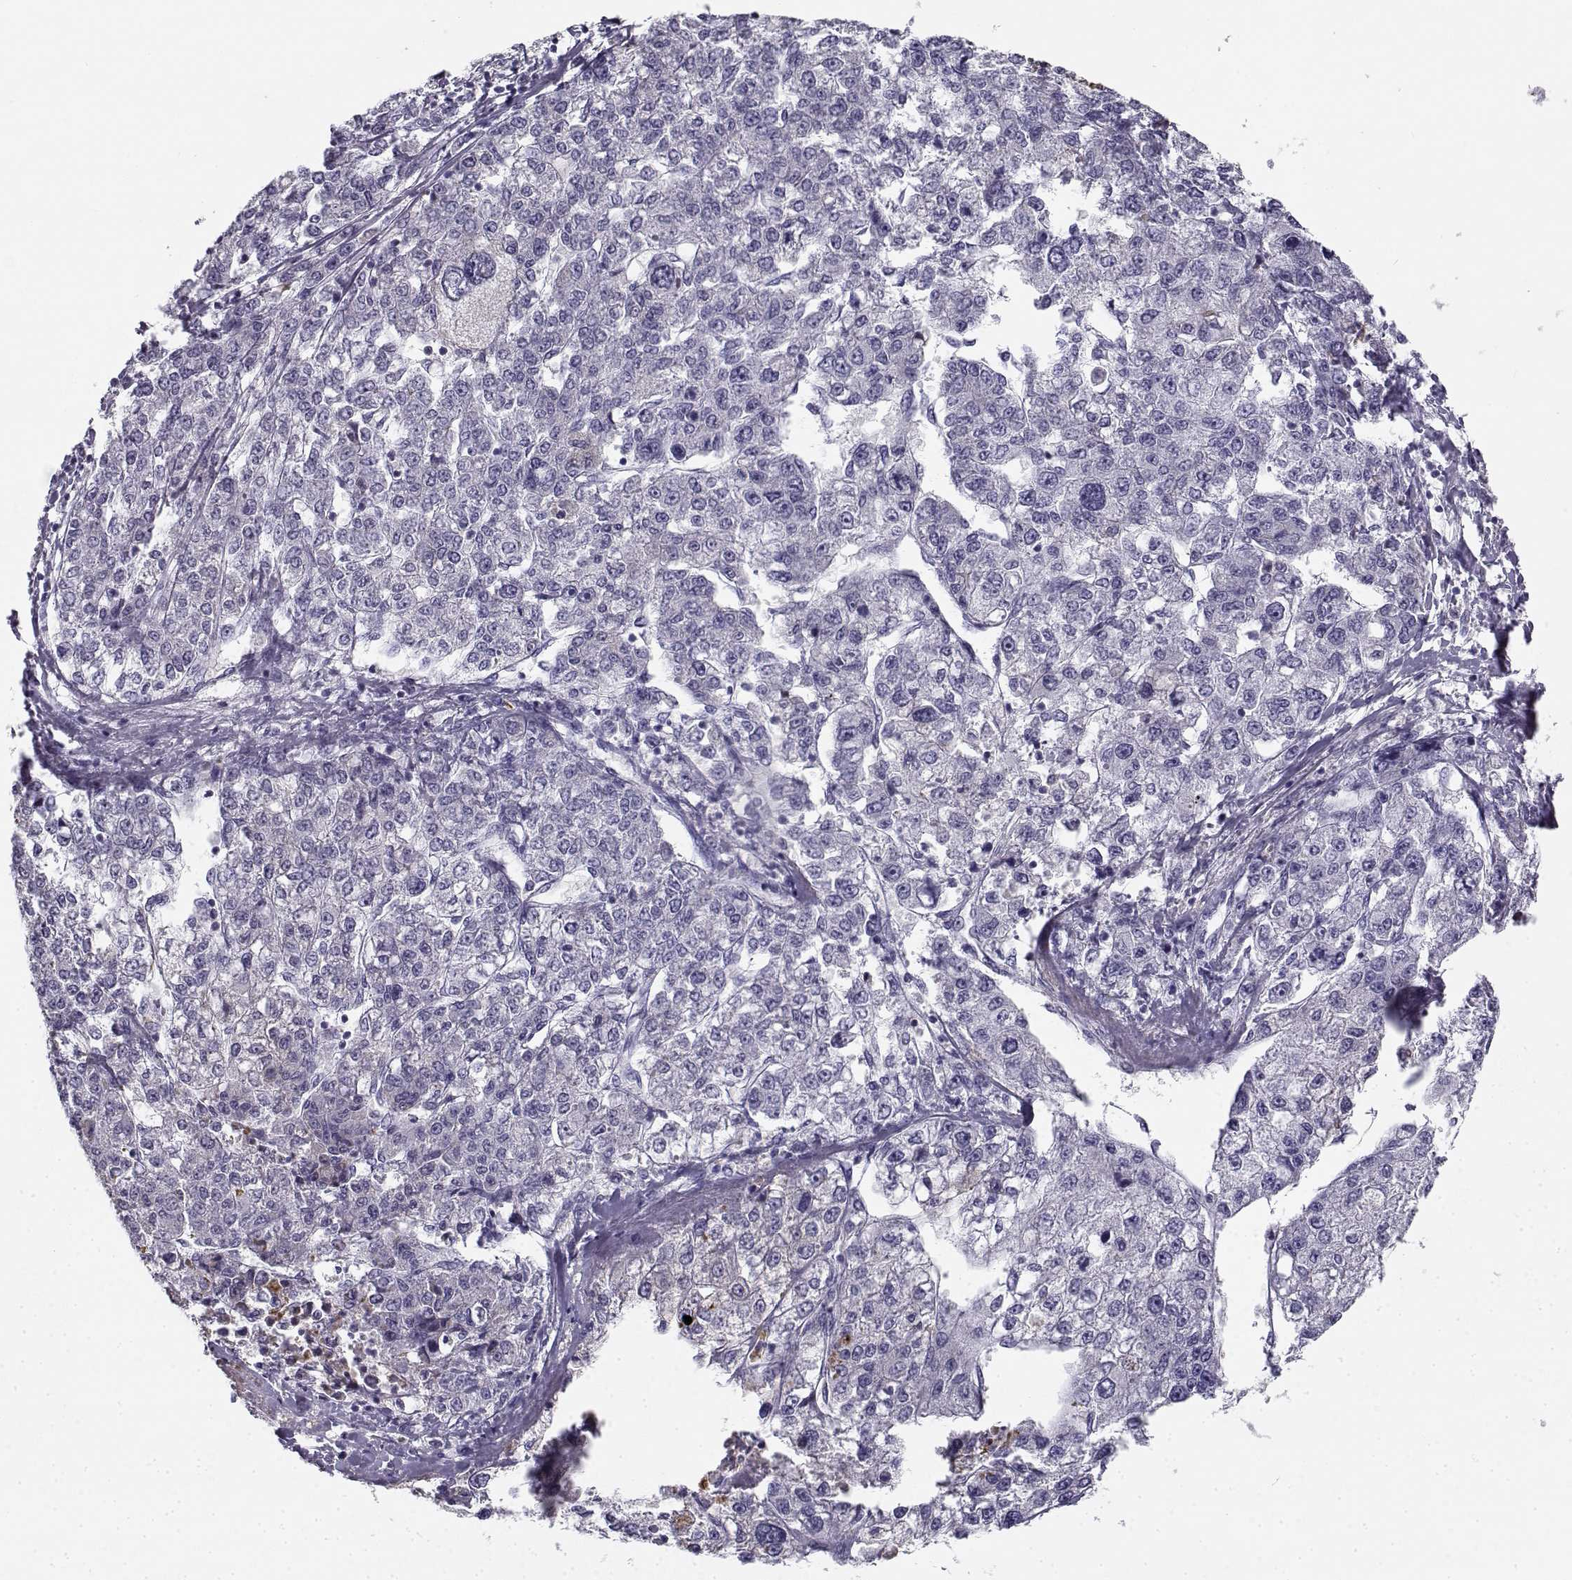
{"staining": {"intensity": "negative", "quantity": "none", "location": "none"}, "tissue": "liver cancer", "cell_type": "Tumor cells", "image_type": "cancer", "snomed": [{"axis": "morphology", "description": "Carcinoma, Hepatocellular, NOS"}, {"axis": "topography", "description": "Liver"}], "caption": "An immunohistochemistry (IHC) micrograph of liver cancer is shown. There is no staining in tumor cells of liver cancer.", "gene": "CREB3L3", "patient": {"sex": "male", "age": 56}}